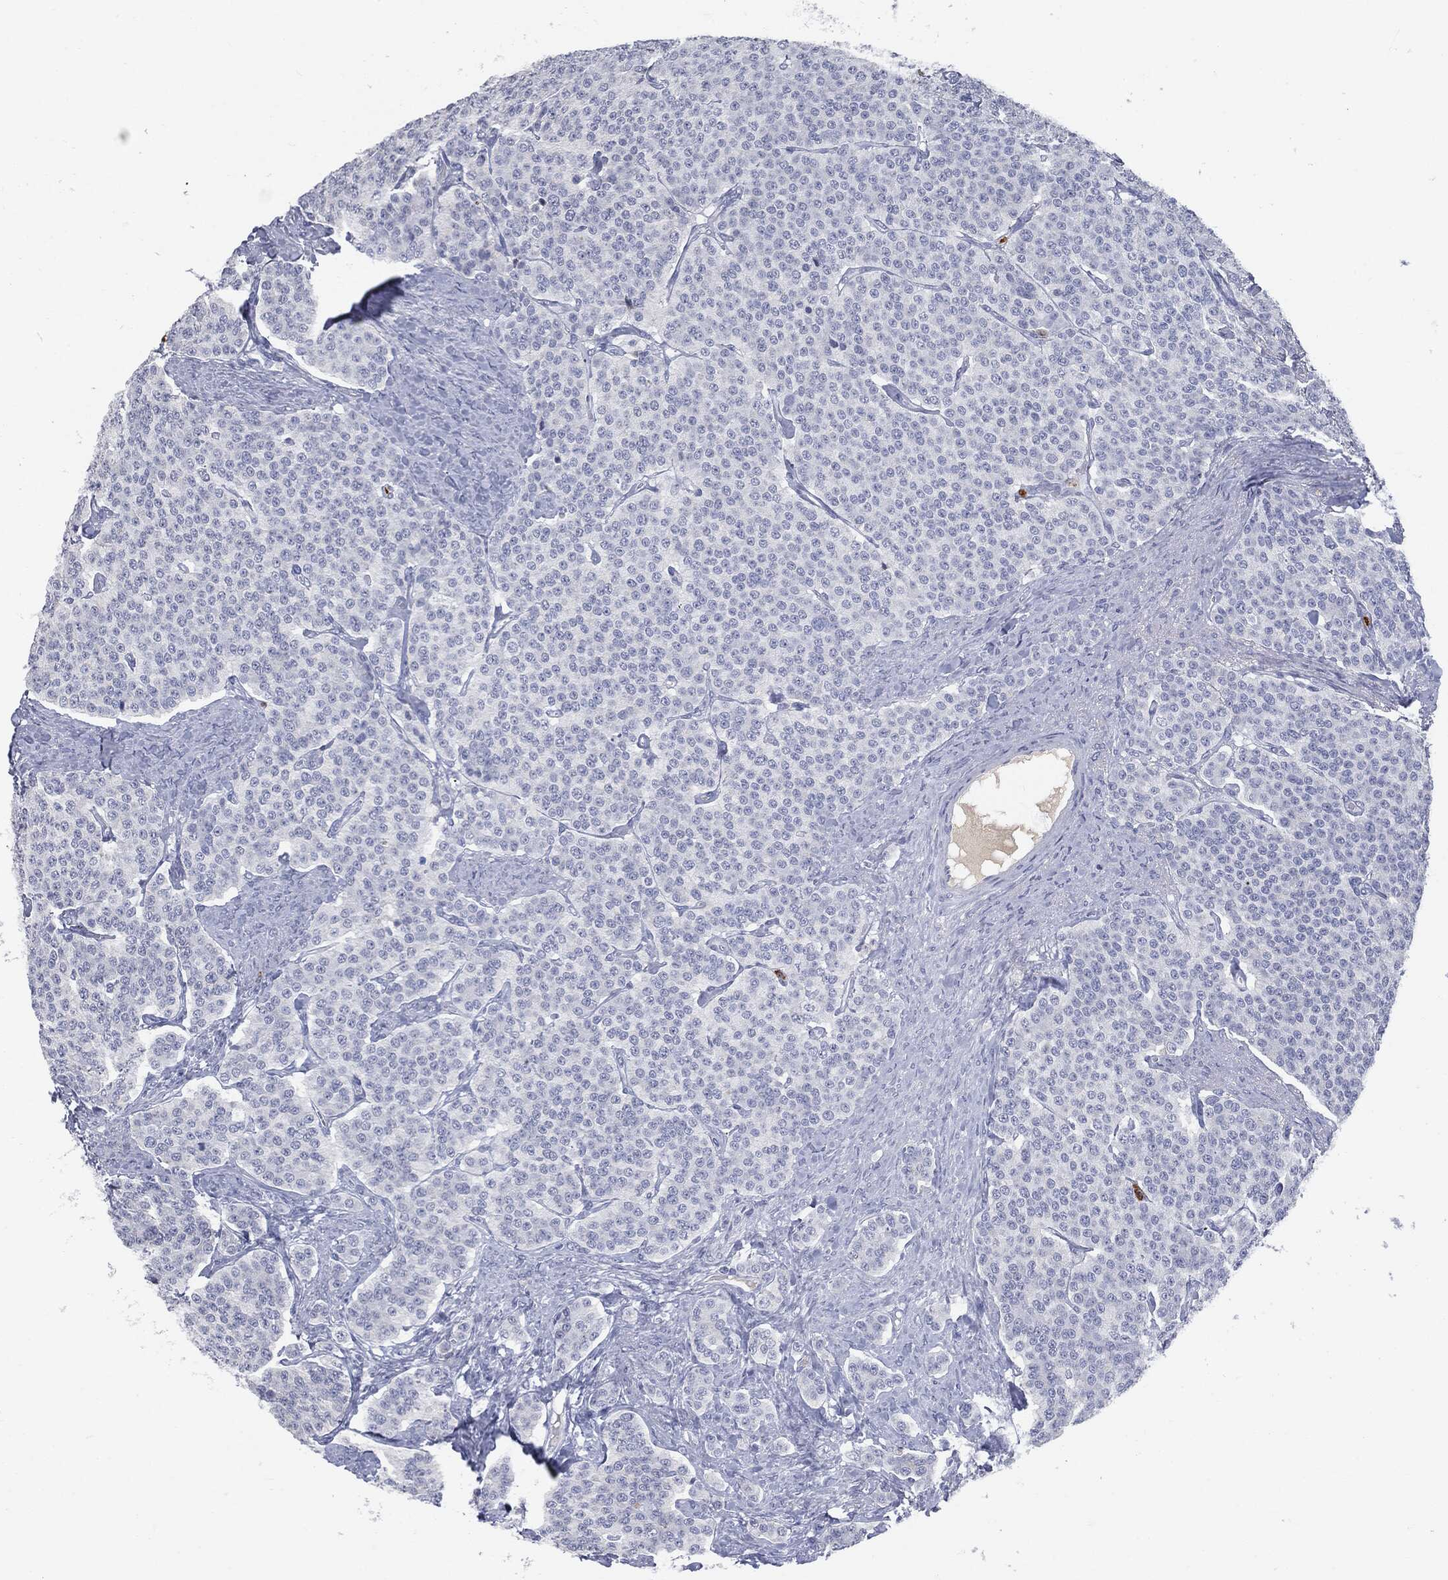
{"staining": {"intensity": "negative", "quantity": "none", "location": "none"}, "tissue": "carcinoid", "cell_type": "Tumor cells", "image_type": "cancer", "snomed": [{"axis": "morphology", "description": "Carcinoid, malignant, NOS"}, {"axis": "topography", "description": "Small intestine"}], "caption": "IHC image of carcinoid stained for a protein (brown), which reveals no positivity in tumor cells.", "gene": "BTK", "patient": {"sex": "female", "age": 58}}